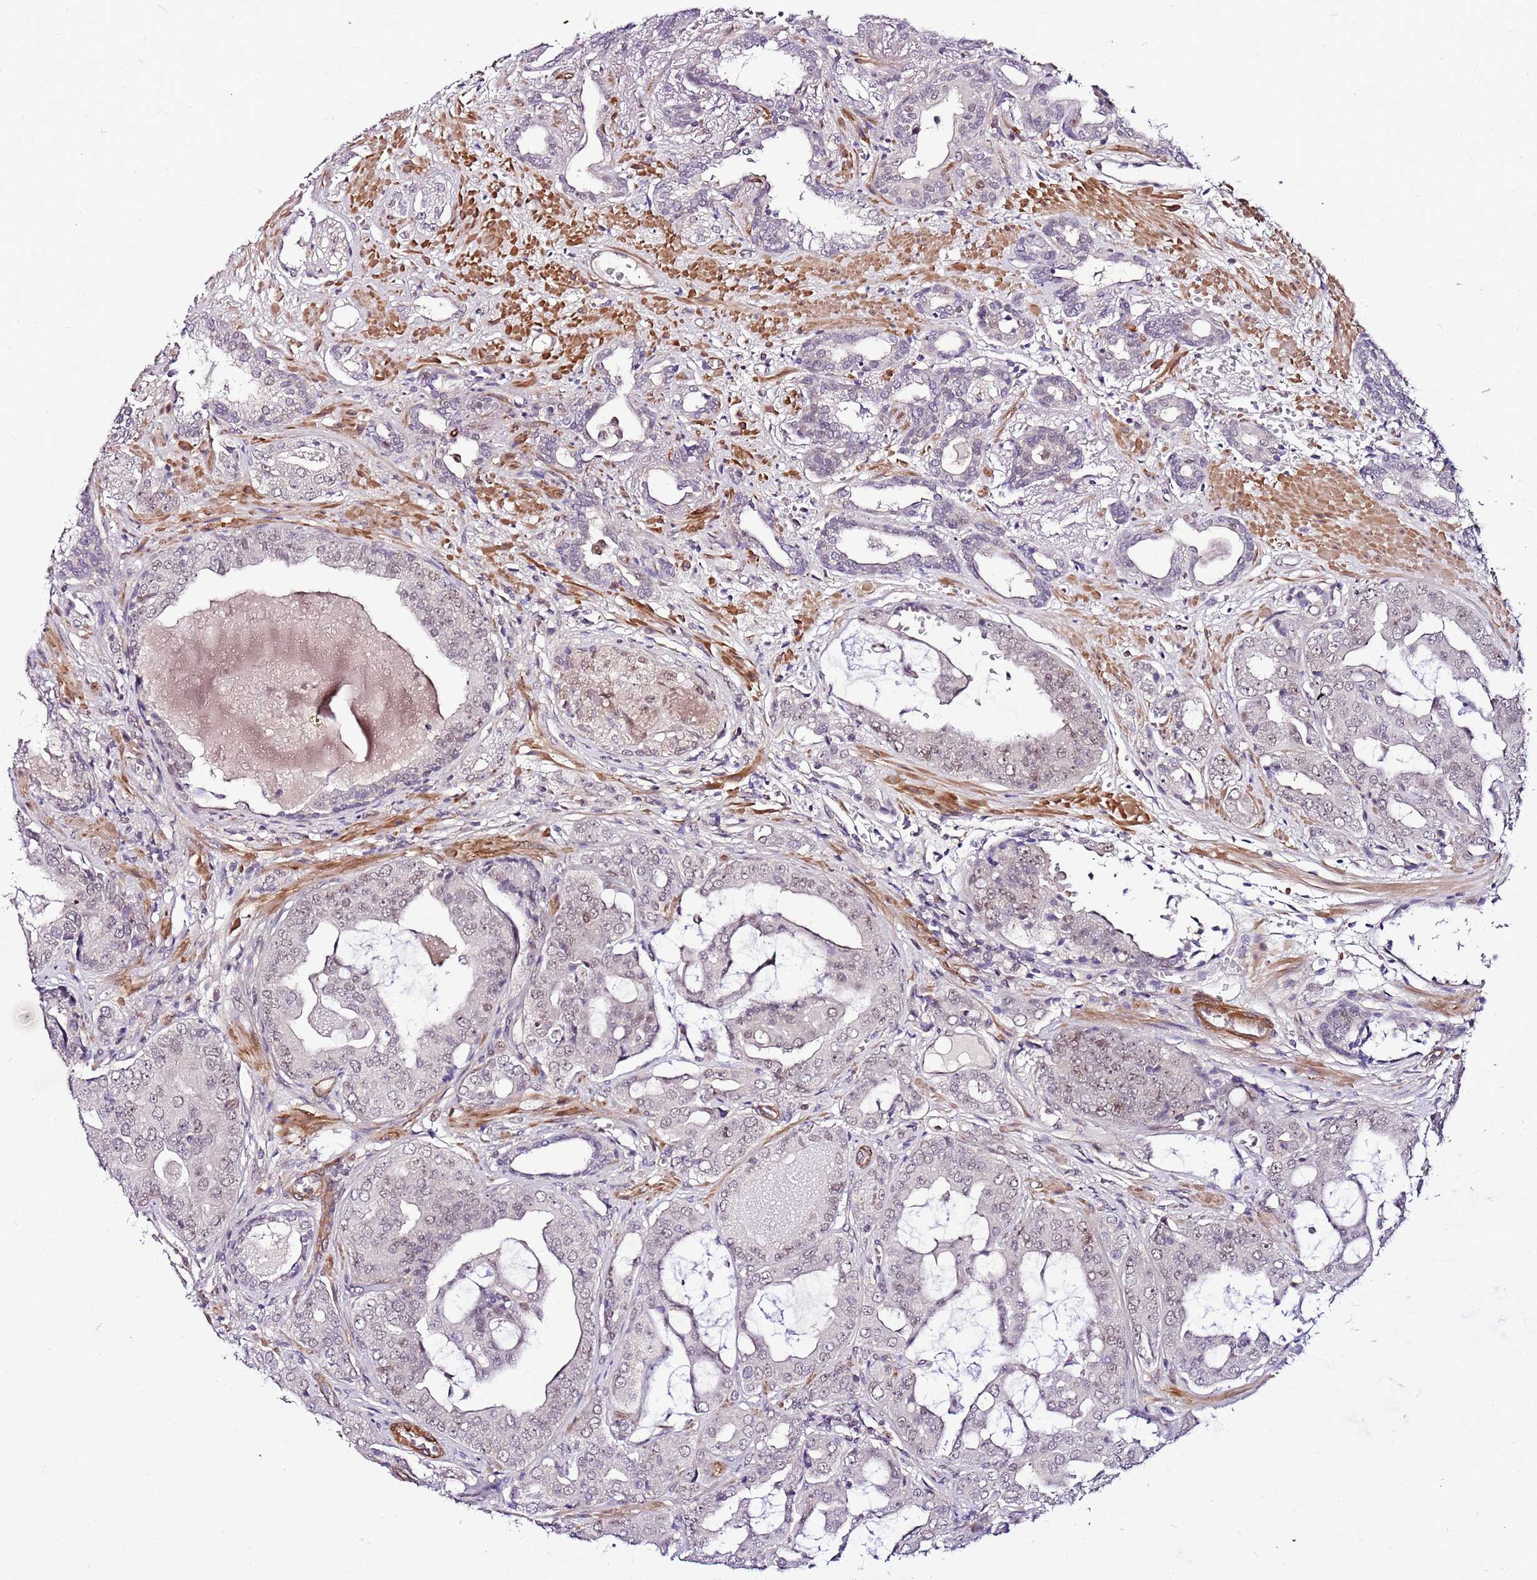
{"staining": {"intensity": "weak", "quantity": "<25%", "location": "nuclear"}, "tissue": "prostate cancer", "cell_type": "Tumor cells", "image_type": "cancer", "snomed": [{"axis": "morphology", "description": "Adenocarcinoma, High grade"}, {"axis": "topography", "description": "Prostate"}], "caption": "IHC histopathology image of neoplastic tissue: human prostate adenocarcinoma (high-grade) stained with DAB (3,3'-diaminobenzidine) demonstrates no significant protein staining in tumor cells.", "gene": "POLE3", "patient": {"sex": "male", "age": 71}}